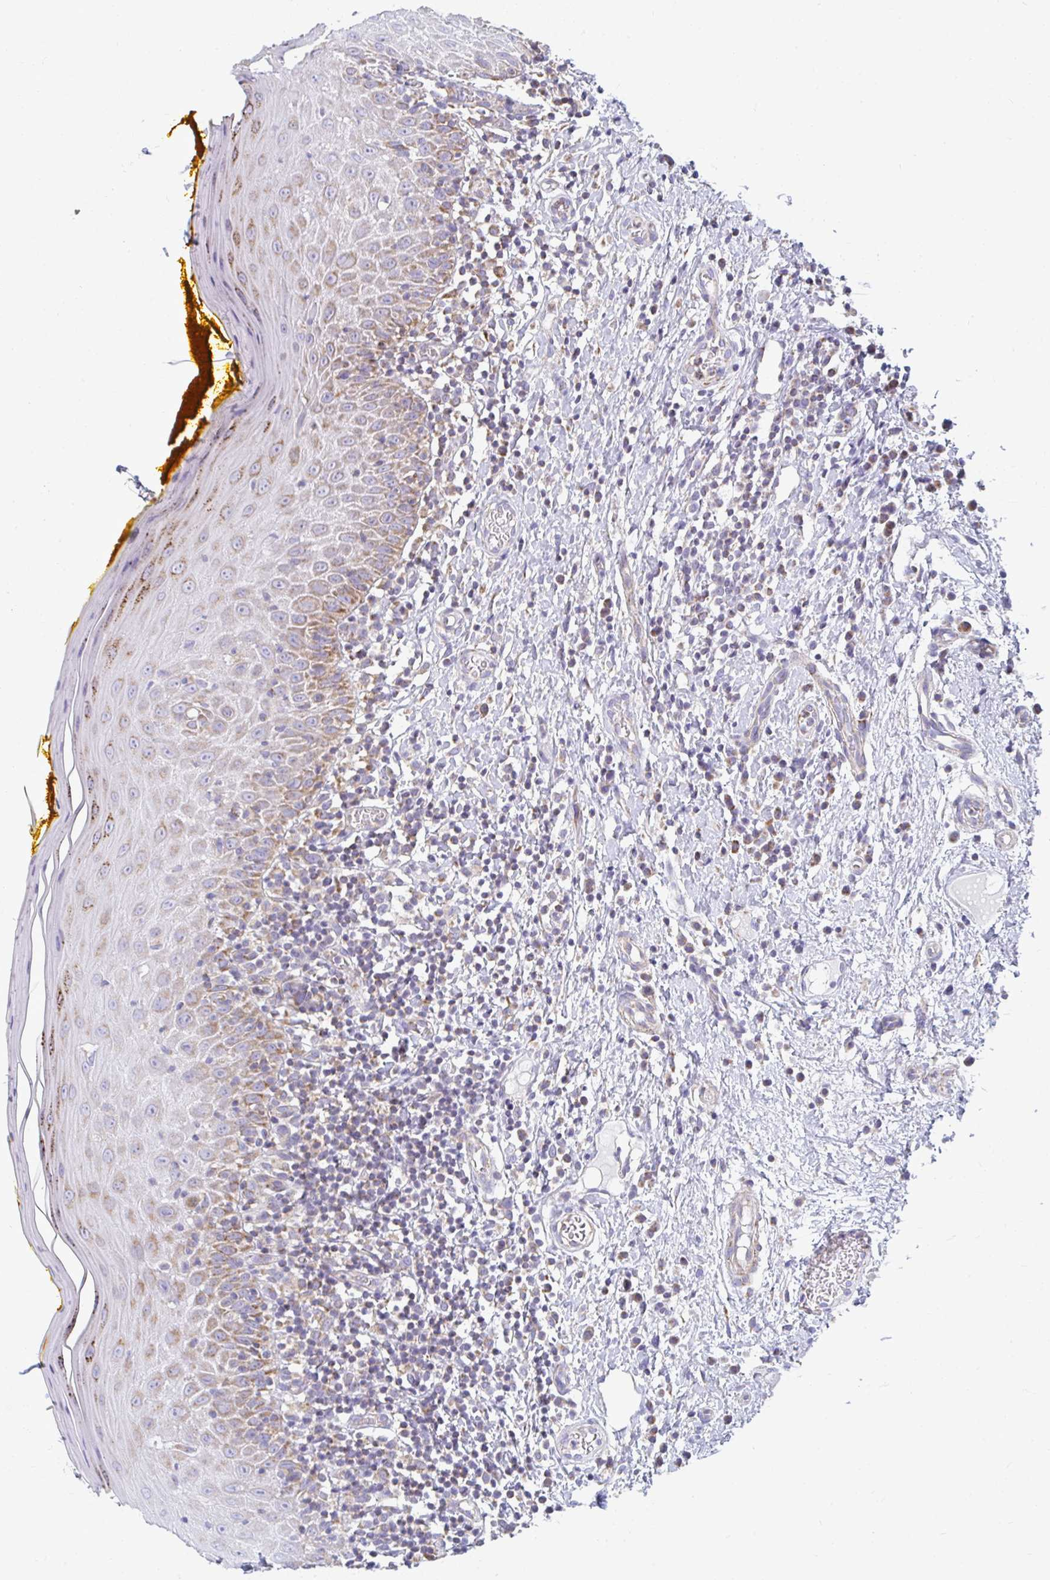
{"staining": {"intensity": "weak", "quantity": "25%-75%", "location": "cytoplasmic/membranous"}, "tissue": "oral mucosa", "cell_type": "Squamous epithelial cells", "image_type": "normal", "snomed": [{"axis": "morphology", "description": "Normal tissue, NOS"}, {"axis": "topography", "description": "Oral tissue"}, {"axis": "topography", "description": "Tounge, NOS"}], "caption": "Protein expression by immunohistochemistry displays weak cytoplasmic/membranous staining in approximately 25%-75% of squamous epithelial cells in benign oral mucosa.", "gene": "FAHD1", "patient": {"sex": "female", "age": 58}}